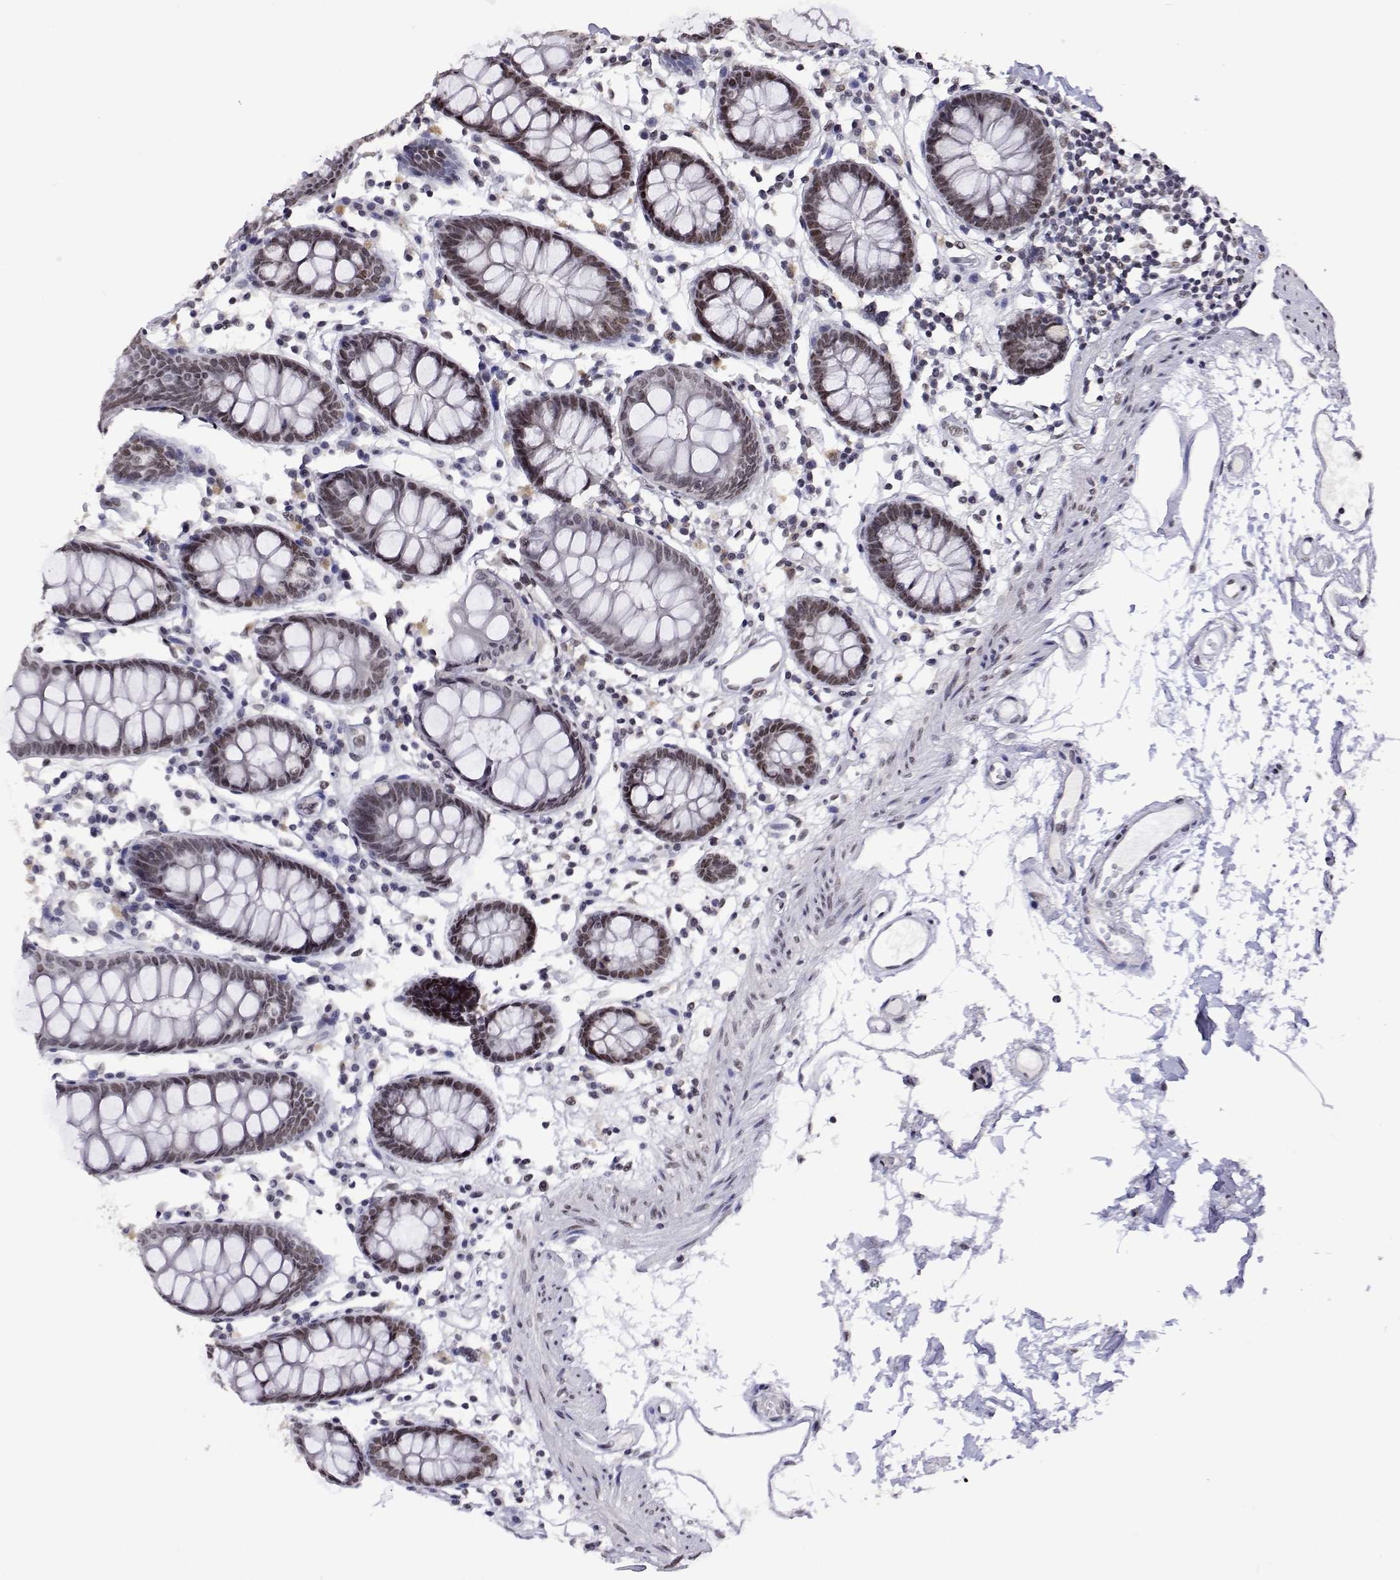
{"staining": {"intensity": "negative", "quantity": "none", "location": "none"}, "tissue": "colon", "cell_type": "Endothelial cells", "image_type": "normal", "snomed": [{"axis": "morphology", "description": "Normal tissue, NOS"}, {"axis": "topography", "description": "Colon"}], "caption": "Immunohistochemistry (IHC) micrograph of benign colon: colon stained with DAB demonstrates no significant protein positivity in endothelial cells. (Brightfield microscopy of DAB immunohistochemistry at high magnification).", "gene": "HNRNPA0", "patient": {"sex": "female", "age": 84}}